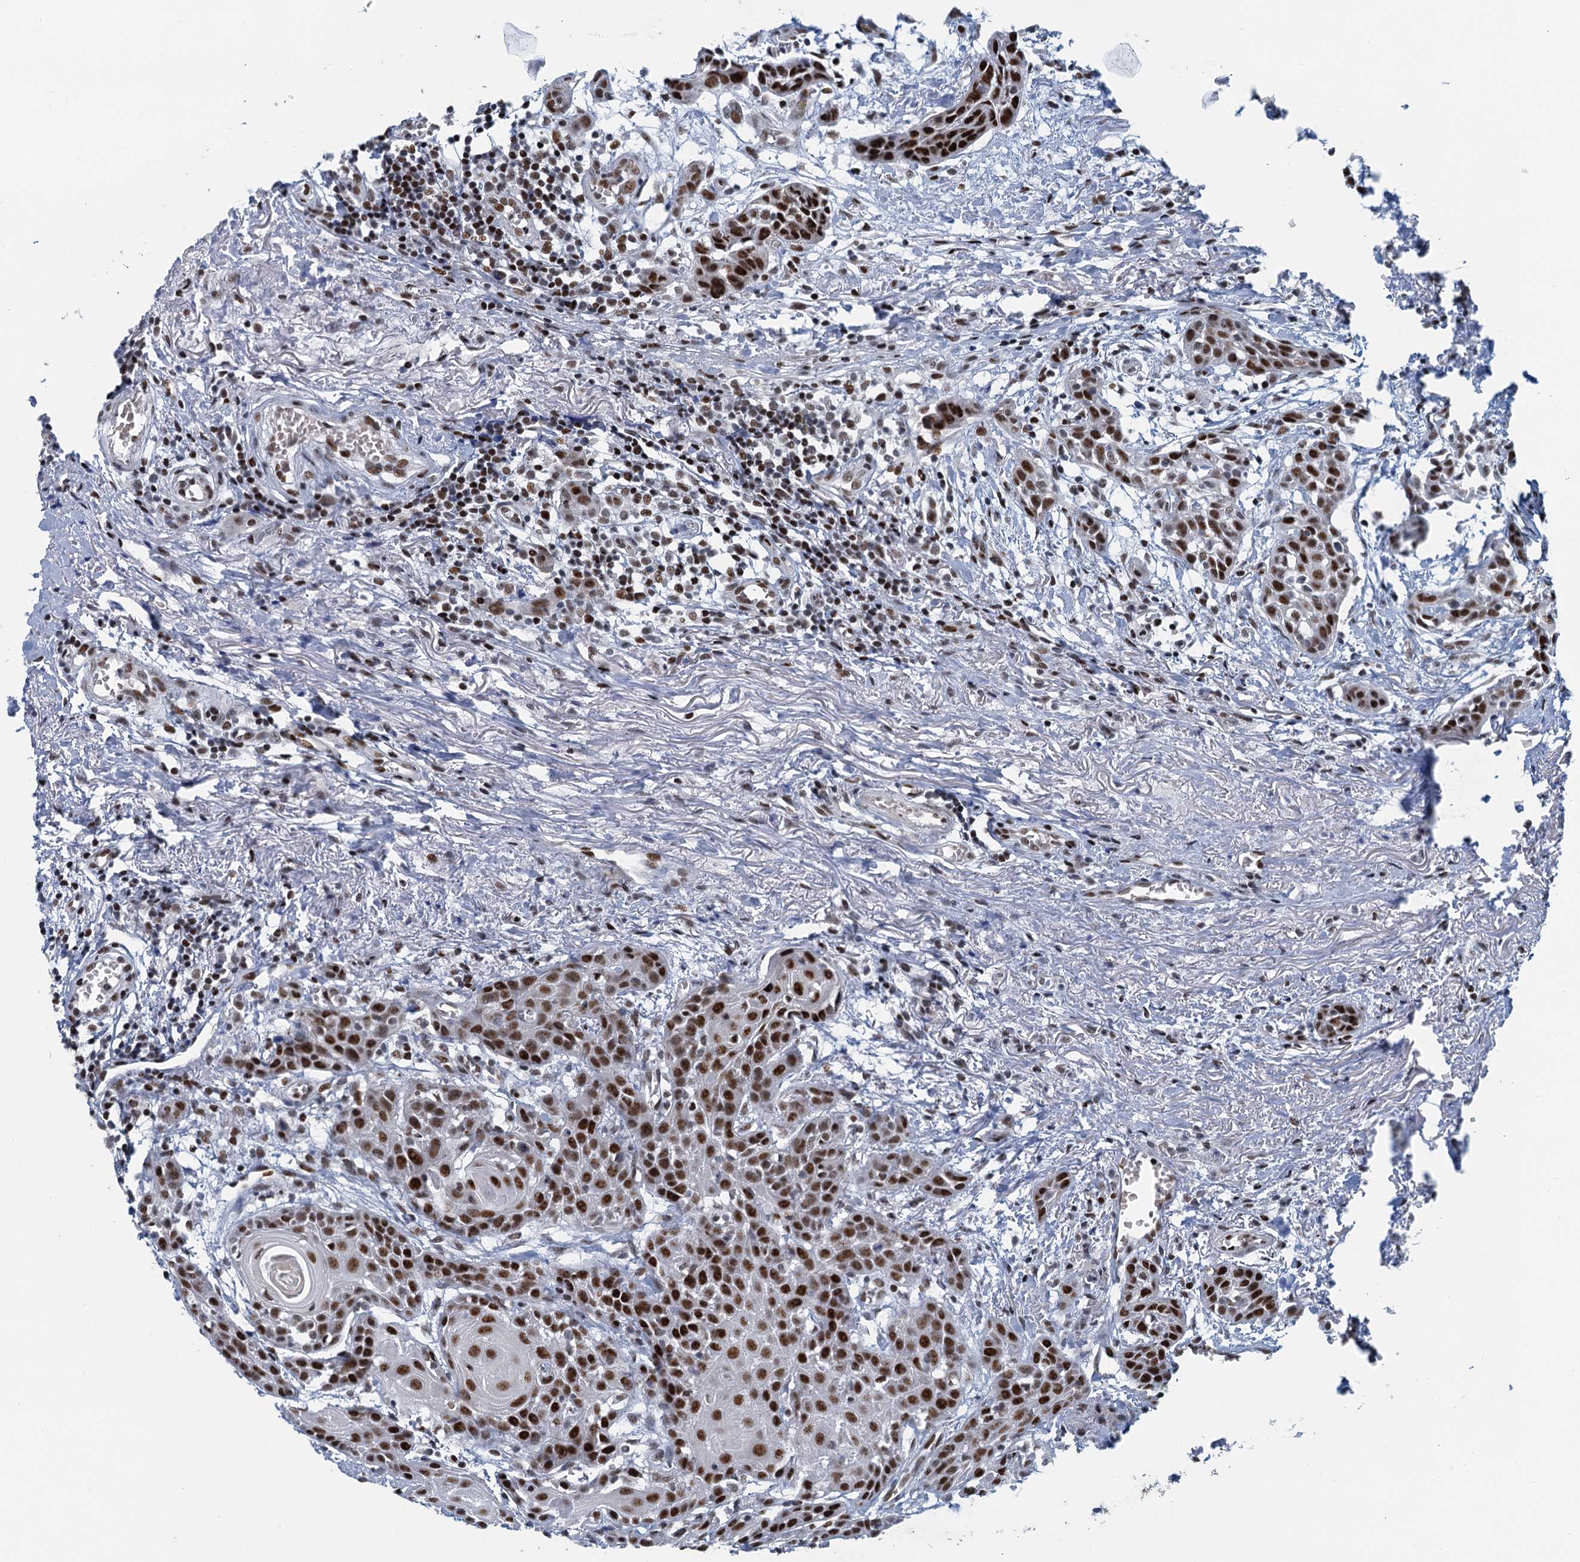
{"staining": {"intensity": "strong", "quantity": ">75%", "location": "nuclear"}, "tissue": "head and neck cancer", "cell_type": "Tumor cells", "image_type": "cancer", "snomed": [{"axis": "morphology", "description": "Squamous cell carcinoma, NOS"}, {"axis": "topography", "description": "Oral tissue"}, {"axis": "topography", "description": "Head-Neck"}], "caption": "Human head and neck cancer (squamous cell carcinoma) stained for a protein (brown) demonstrates strong nuclear positive staining in about >75% of tumor cells.", "gene": "TTLL9", "patient": {"sex": "female", "age": 50}}